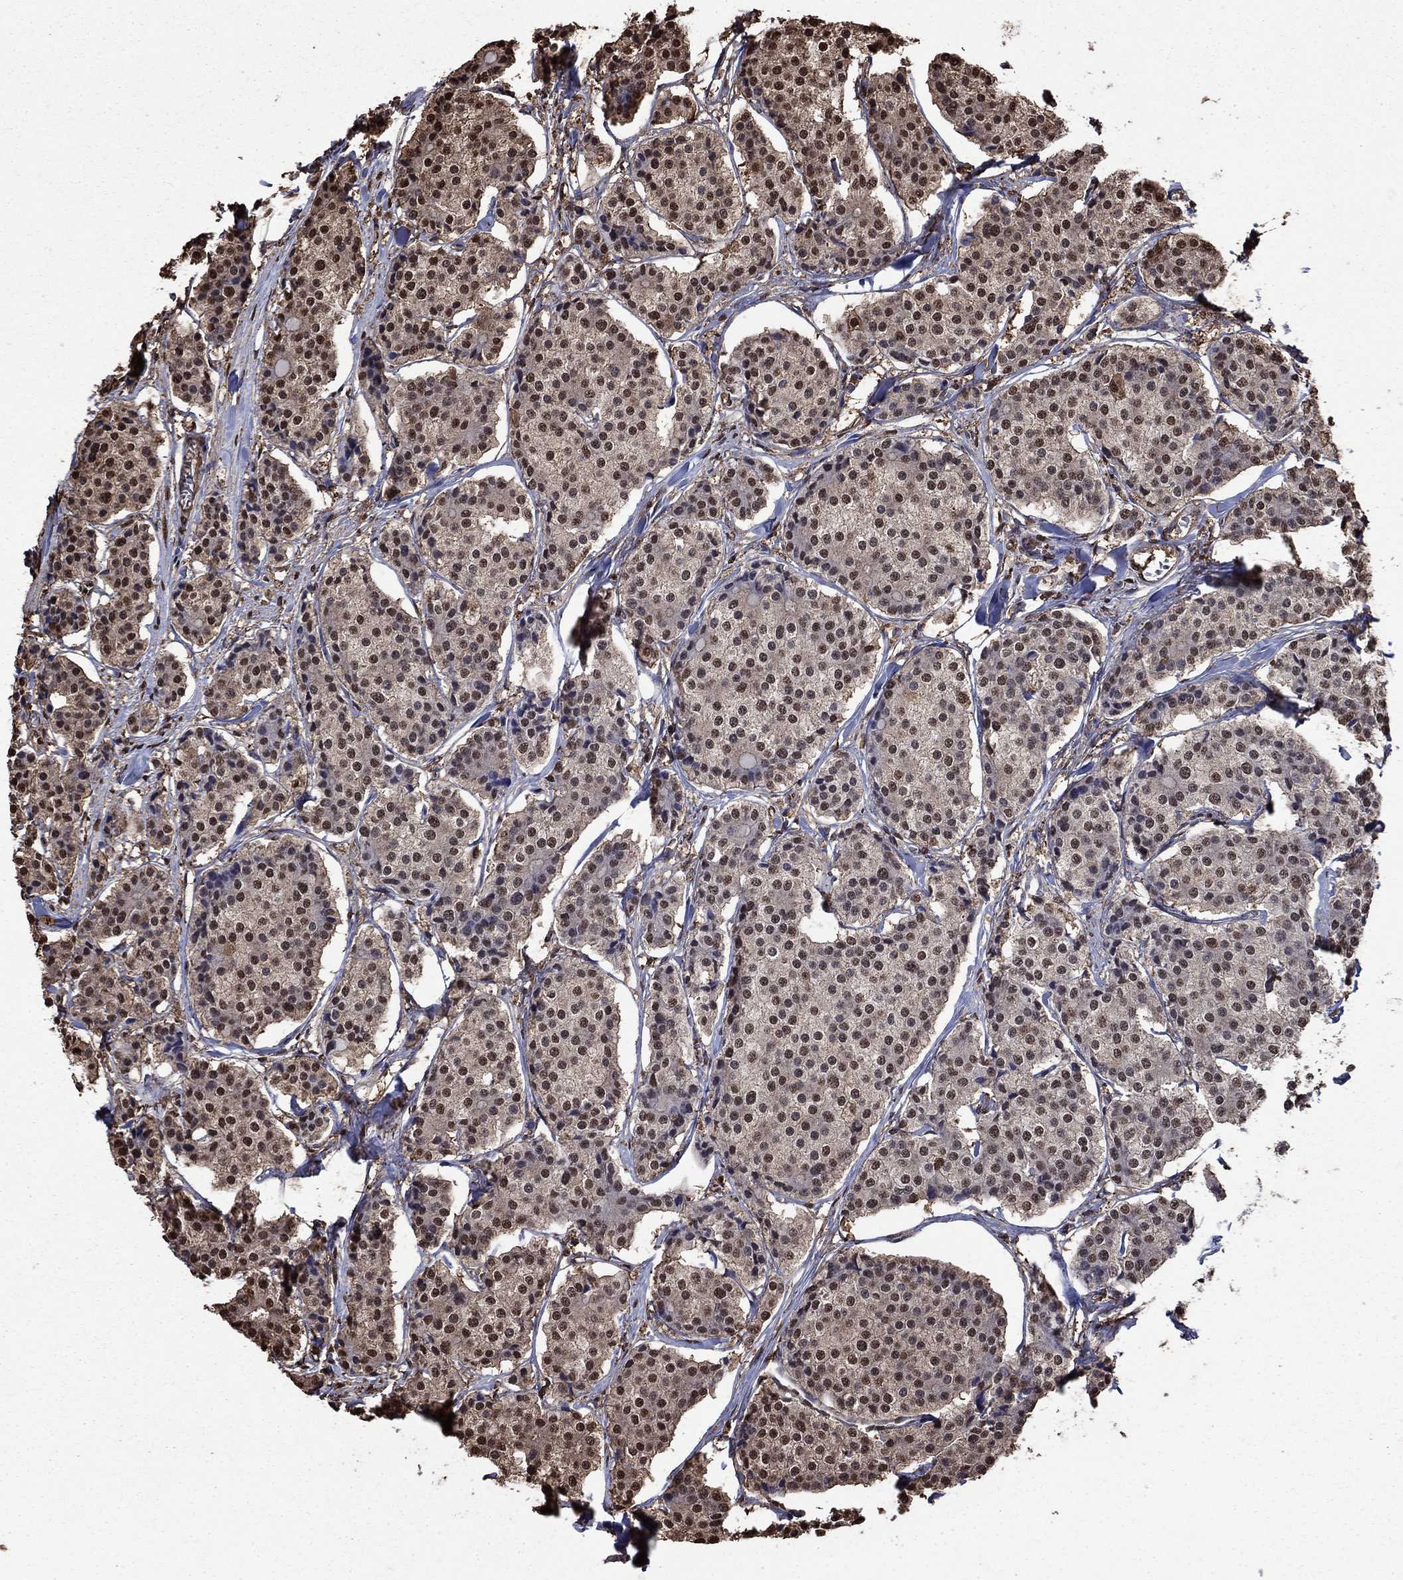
{"staining": {"intensity": "weak", "quantity": ">75%", "location": "nuclear"}, "tissue": "carcinoid", "cell_type": "Tumor cells", "image_type": "cancer", "snomed": [{"axis": "morphology", "description": "Carcinoid, malignant, NOS"}, {"axis": "topography", "description": "Small intestine"}], "caption": "The photomicrograph displays staining of carcinoid, revealing weak nuclear protein expression (brown color) within tumor cells. The protein of interest is stained brown, and the nuclei are stained in blue (DAB (3,3'-diaminobenzidine) IHC with brightfield microscopy, high magnification).", "gene": "GAPDH", "patient": {"sex": "female", "age": 65}}